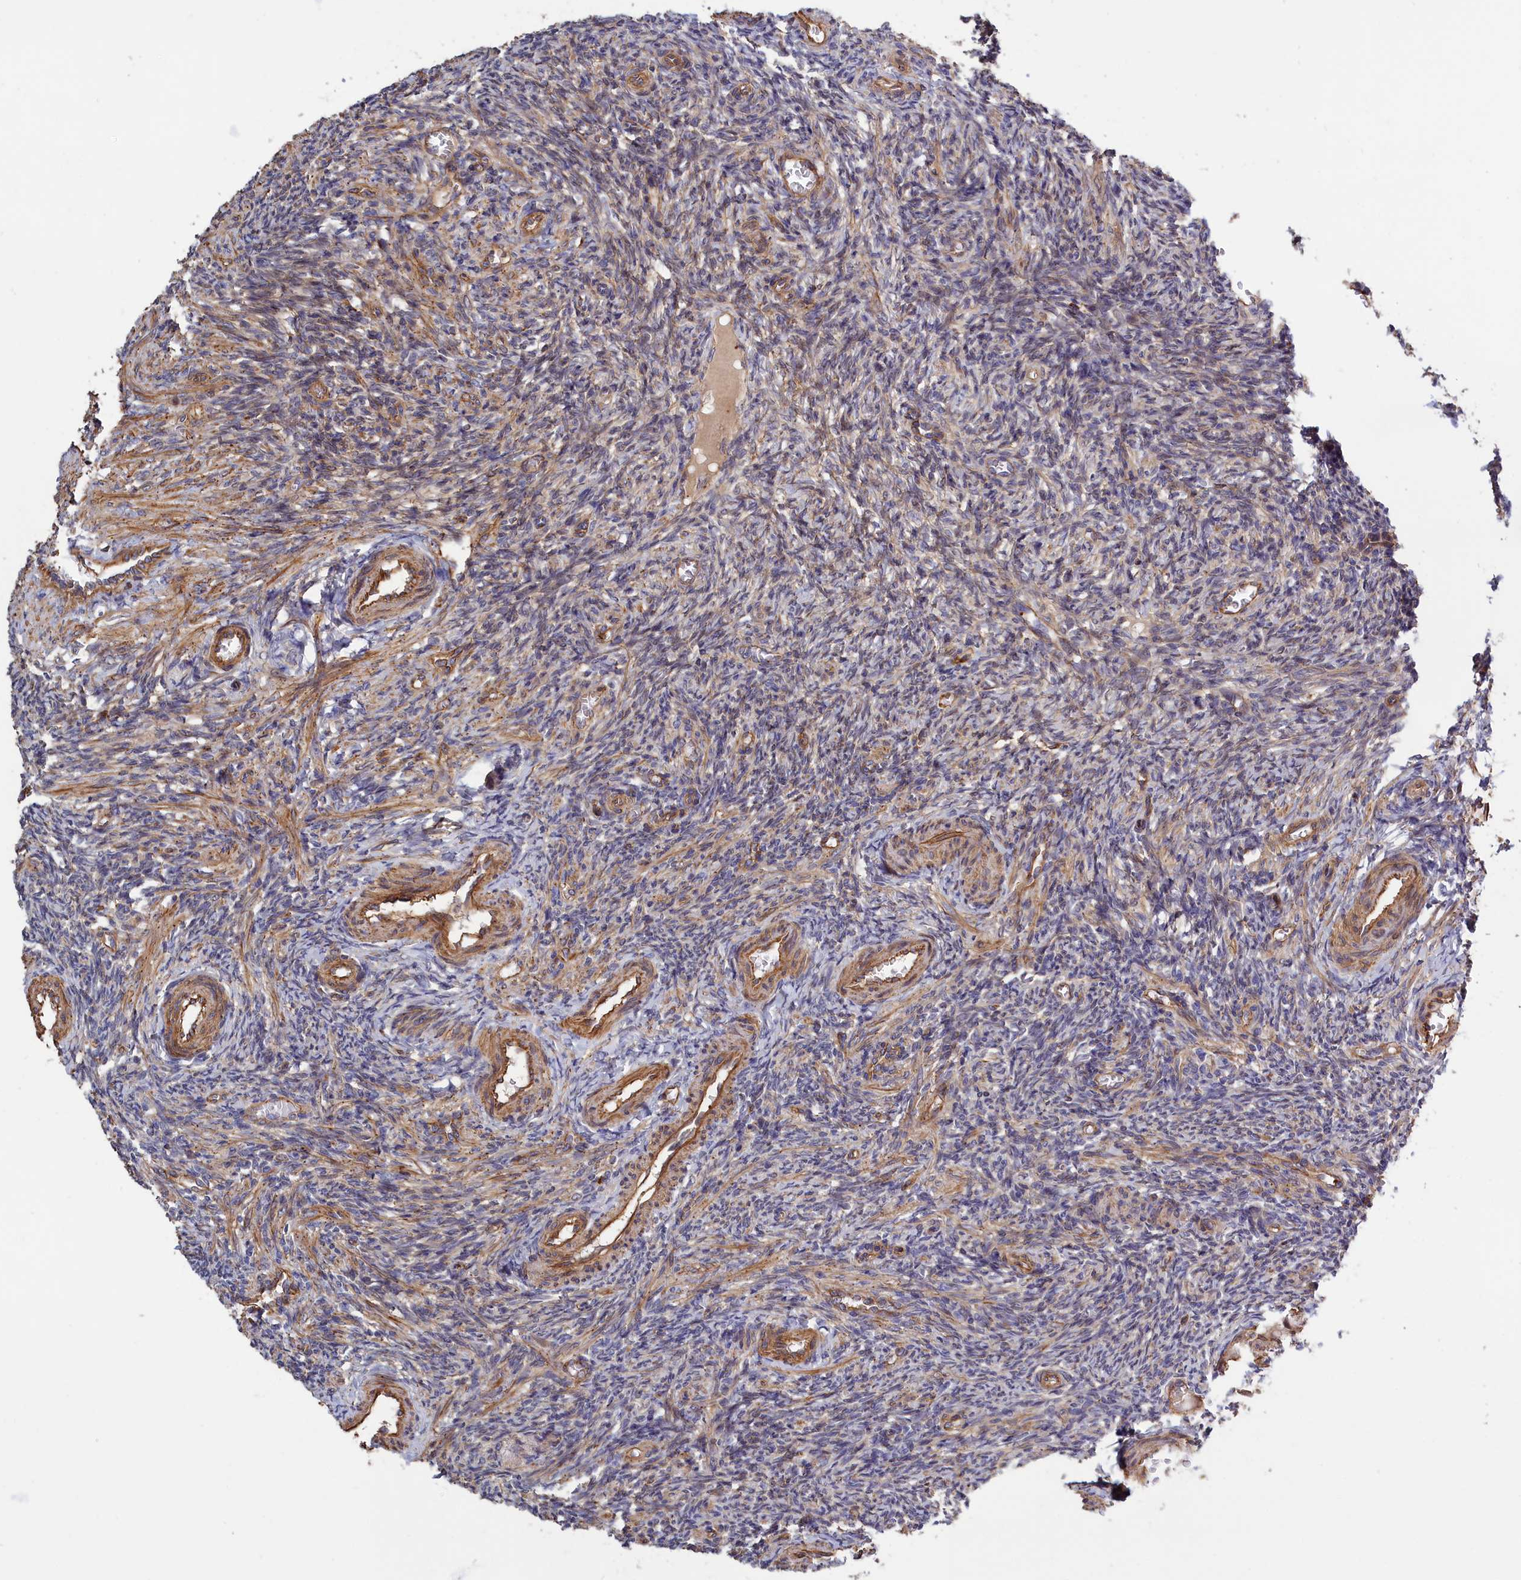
{"staining": {"intensity": "weak", "quantity": "25%-75%", "location": "cytoplasmic/membranous"}, "tissue": "ovary", "cell_type": "Ovarian stroma cells", "image_type": "normal", "snomed": [{"axis": "morphology", "description": "Normal tissue, NOS"}, {"axis": "topography", "description": "Ovary"}], "caption": "DAB immunohistochemical staining of normal human ovary reveals weak cytoplasmic/membranous protein expression in approximately 25%-75% of ovarian stroma cells.", "gene": "ANKRD27", "patient": {"sex": "female", "age": 27}}